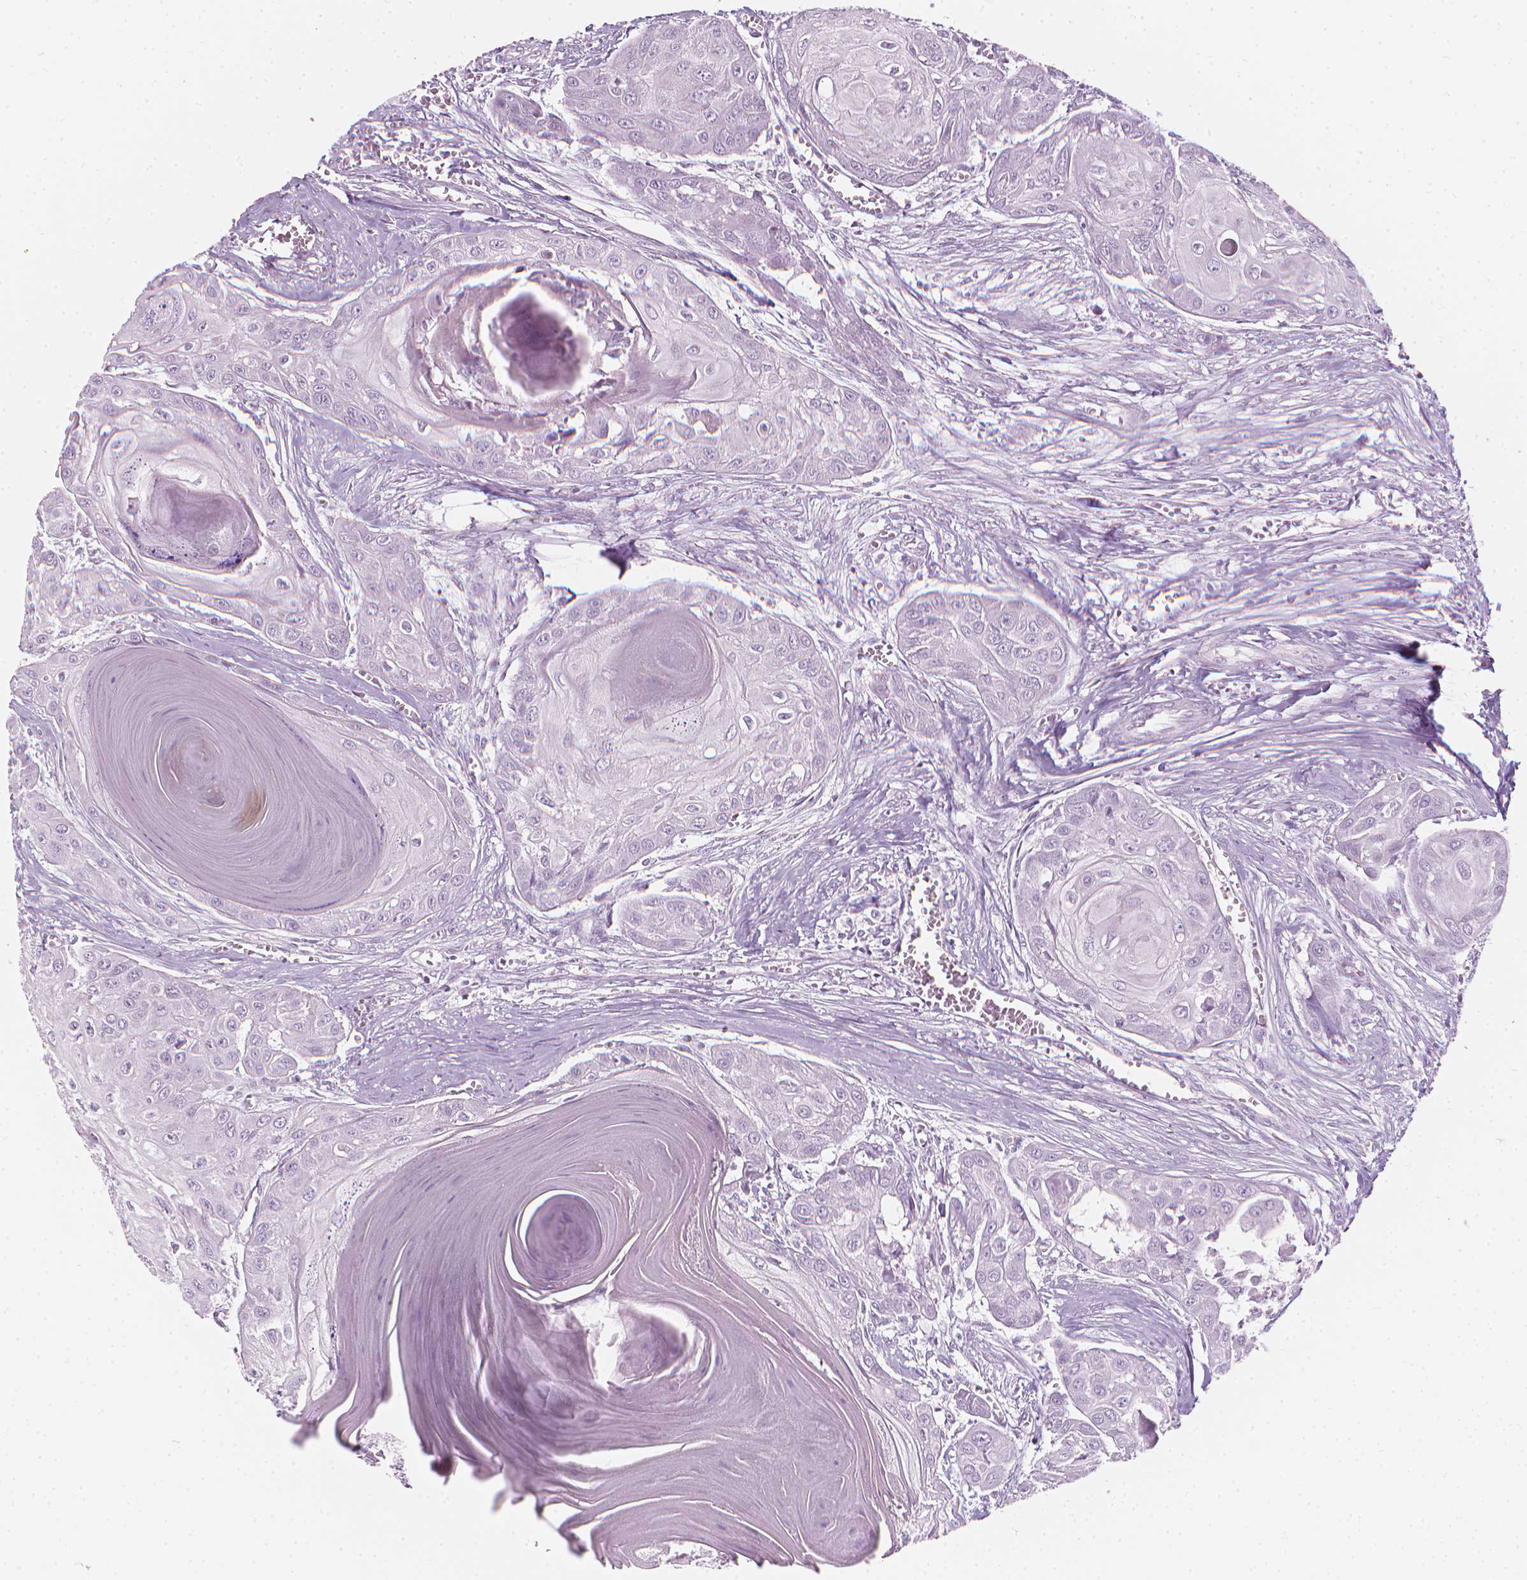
{"staining": {"intensity": "negative", "quantity": "none", "location": "none"}, "tissue": "head and neck cancer", "cell_type": "Tumor cells", "image_type": "cancer", "snomed": [{"axis": "morphology", "description": "Squamous cell carcinoma, NOS"}, {"axis": "topography", "description": "Oral tissue"}, {"axis": "topography", "description": "Head-Neck"}], "caption": "This is an immunohistochemistry image of human head and neck cancer (squamous cell carcinoma). There is no expression in tumor cells.", "gene": "SCG3", "patient": {"sex": "male", "age": 71}}